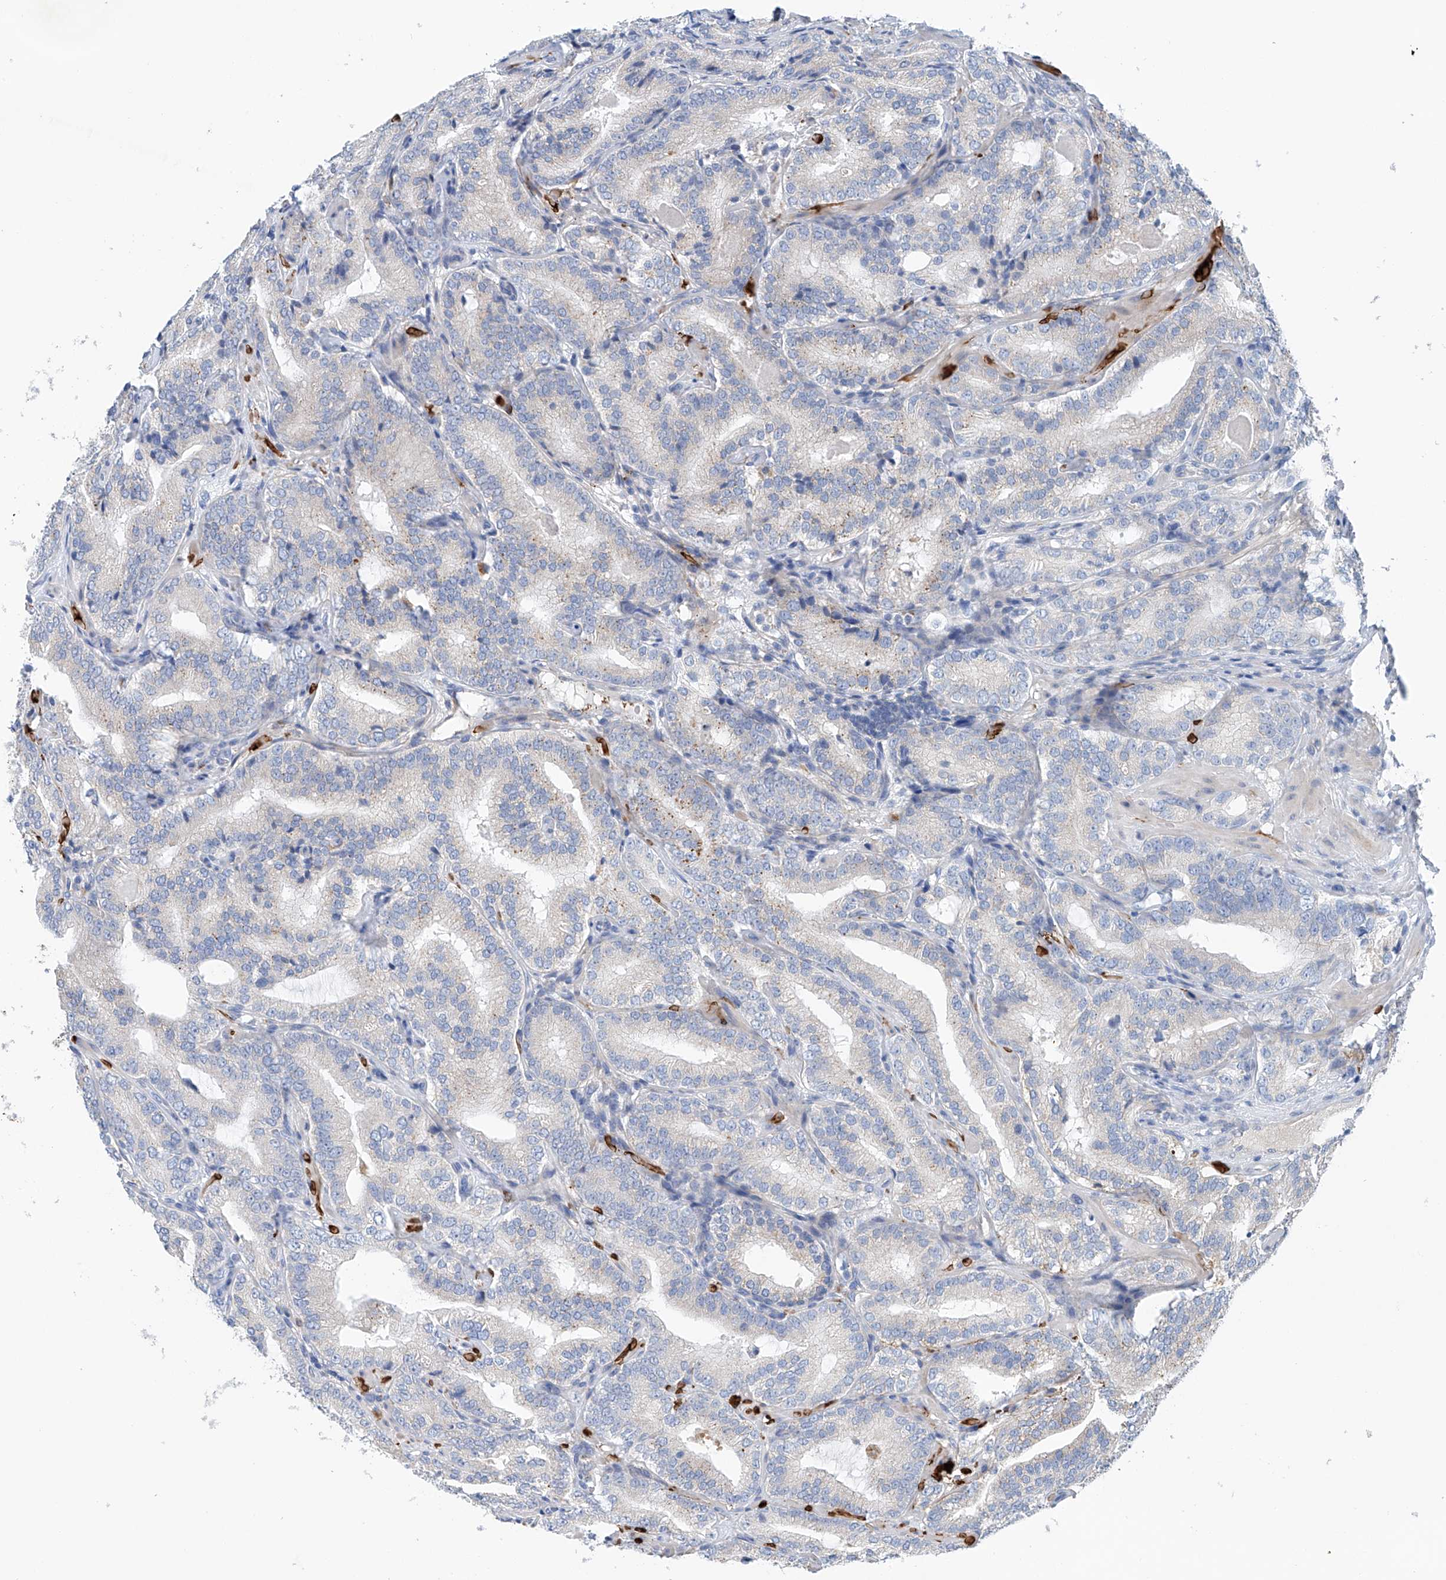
{"staining": {"intensity": "negative", "quantity": "none", "location": "none"}, "tissue": "prostate cancer", "cell_type": "Tumor cells", "image_type": "cancer", "snomed": [{"axis": "morphology", "description": "Adenocarcinoma, High grade"}, {"axis": "topography", "description": "Prostate"}], "caption": "This is an IHC micrograph of human adenocarcinoma (high-grade) (prostate). There is no staining in tumor cells.", "gene": "CEP85L", "patient": {"sex": "male", "age": 57}}